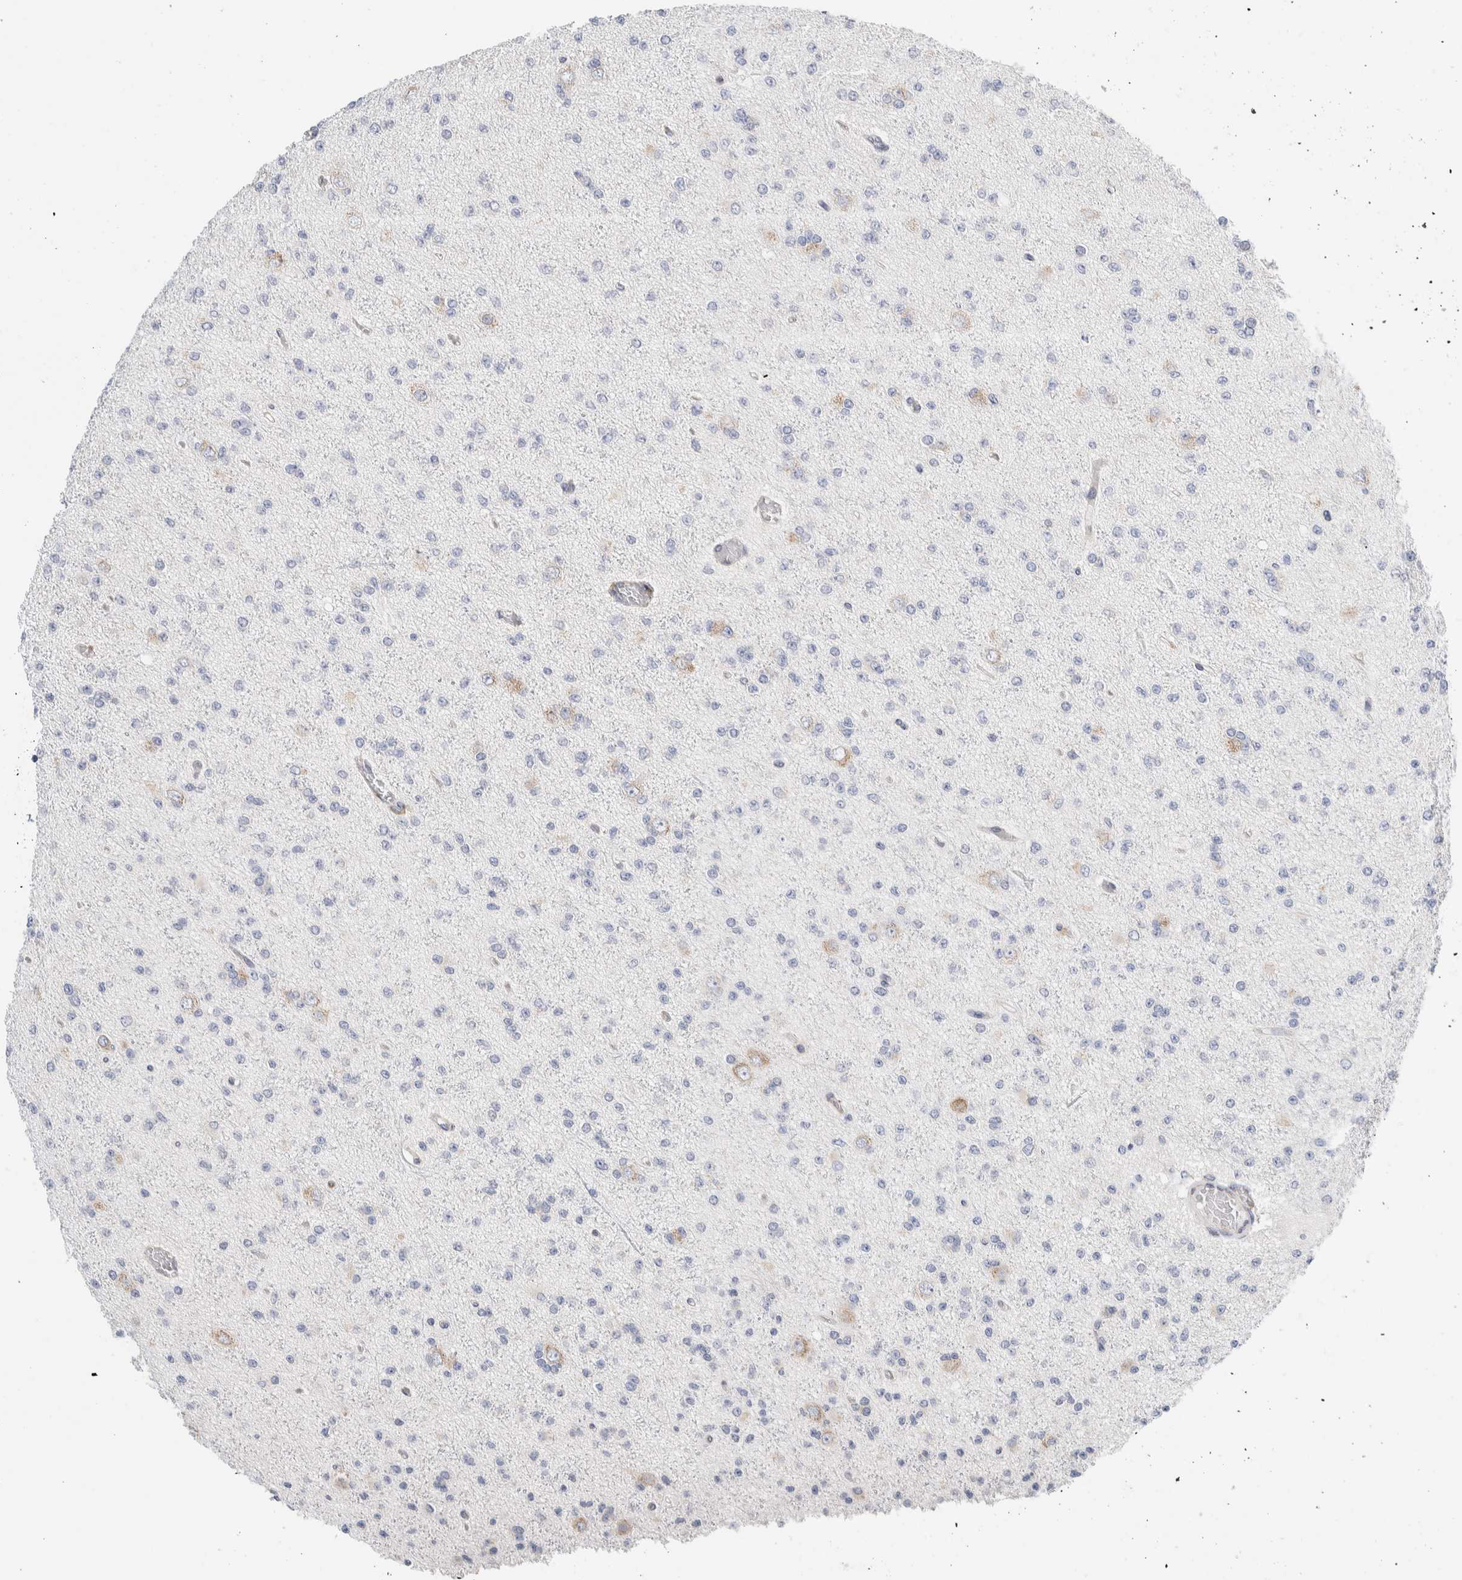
{"staining": {"intensity": "negative", "quantity": "none", "location": "none"}, "tissue": "glioma", "cell_type": "Tumor cells", "image_type": "cancer", "snomed": [{"axis": "morphology", "description": "Glioma, malignant, Low grade"}, {"axis": "topography", "description": "Brain"}], "caption": "An IHC histopathology image of glioma is shown. There is no staining in tumor cells of glioma. Brightfield microscopy of immunohistochemistry (IHC) stained with DAB (3,3'-diaminobenzidine) (brown) and hematoxylin (blue), captured at high magnification.", "gene": "RACK1", "patient": {"sex": "female", "age": 22}}